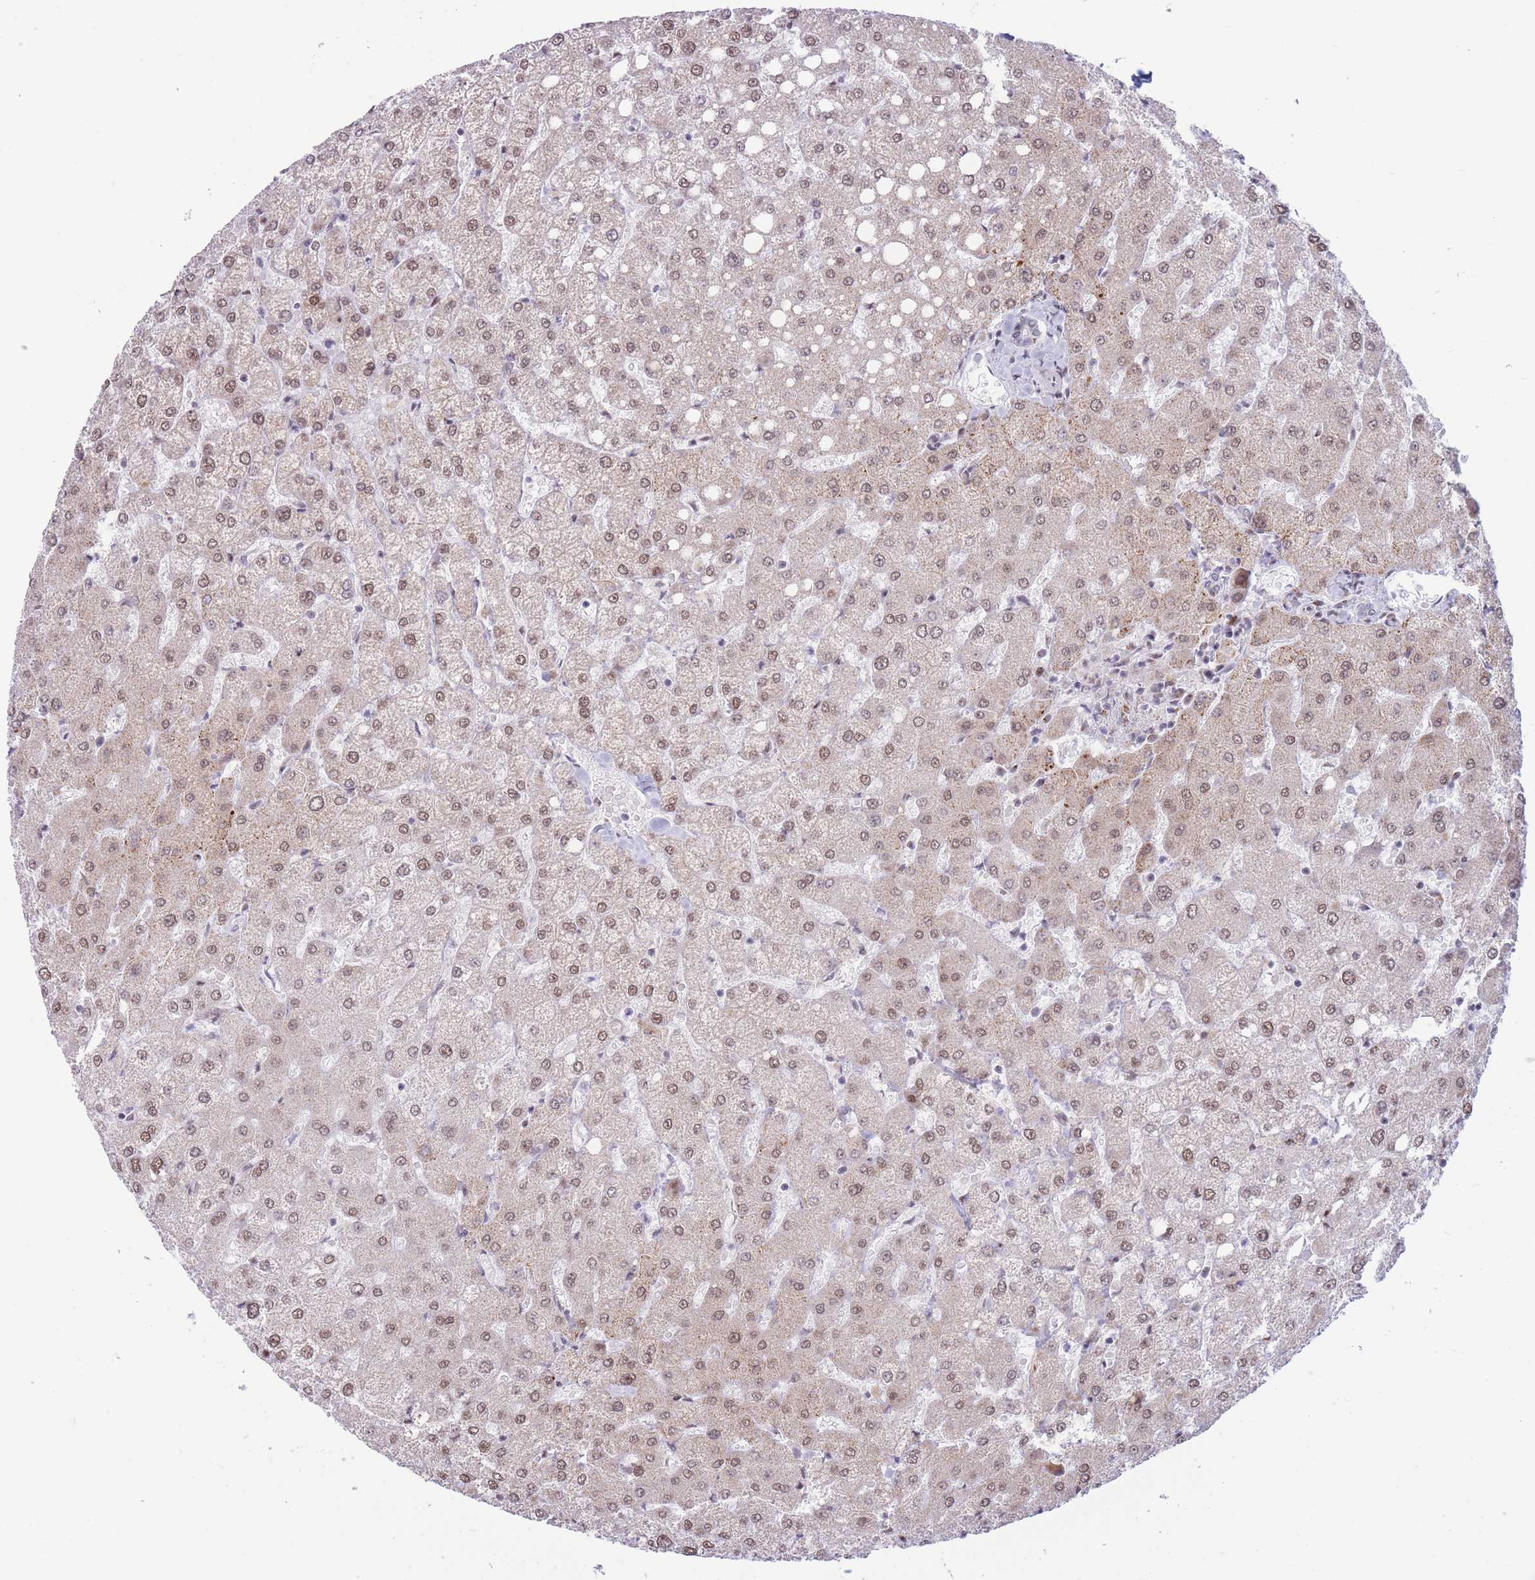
{"staining": {"intensity": "negative", "quantity": "none", "location": "none"}, "tissue": "liver", "cell_type": "Cholangiocytes", "image_type": "normal", "snomed": [{"axis": "morphology", "description": "Normal tissue, NOS"}, {"axis": "topography", "description": "Liver"}], "caption": "Protein analysis of unremarkable liver demonstrates no significant positivity in cholangiocytes. Nuclei are stained in blue.", "gene": "INO80C", "patient": {"sex": "female", "age": 54}}